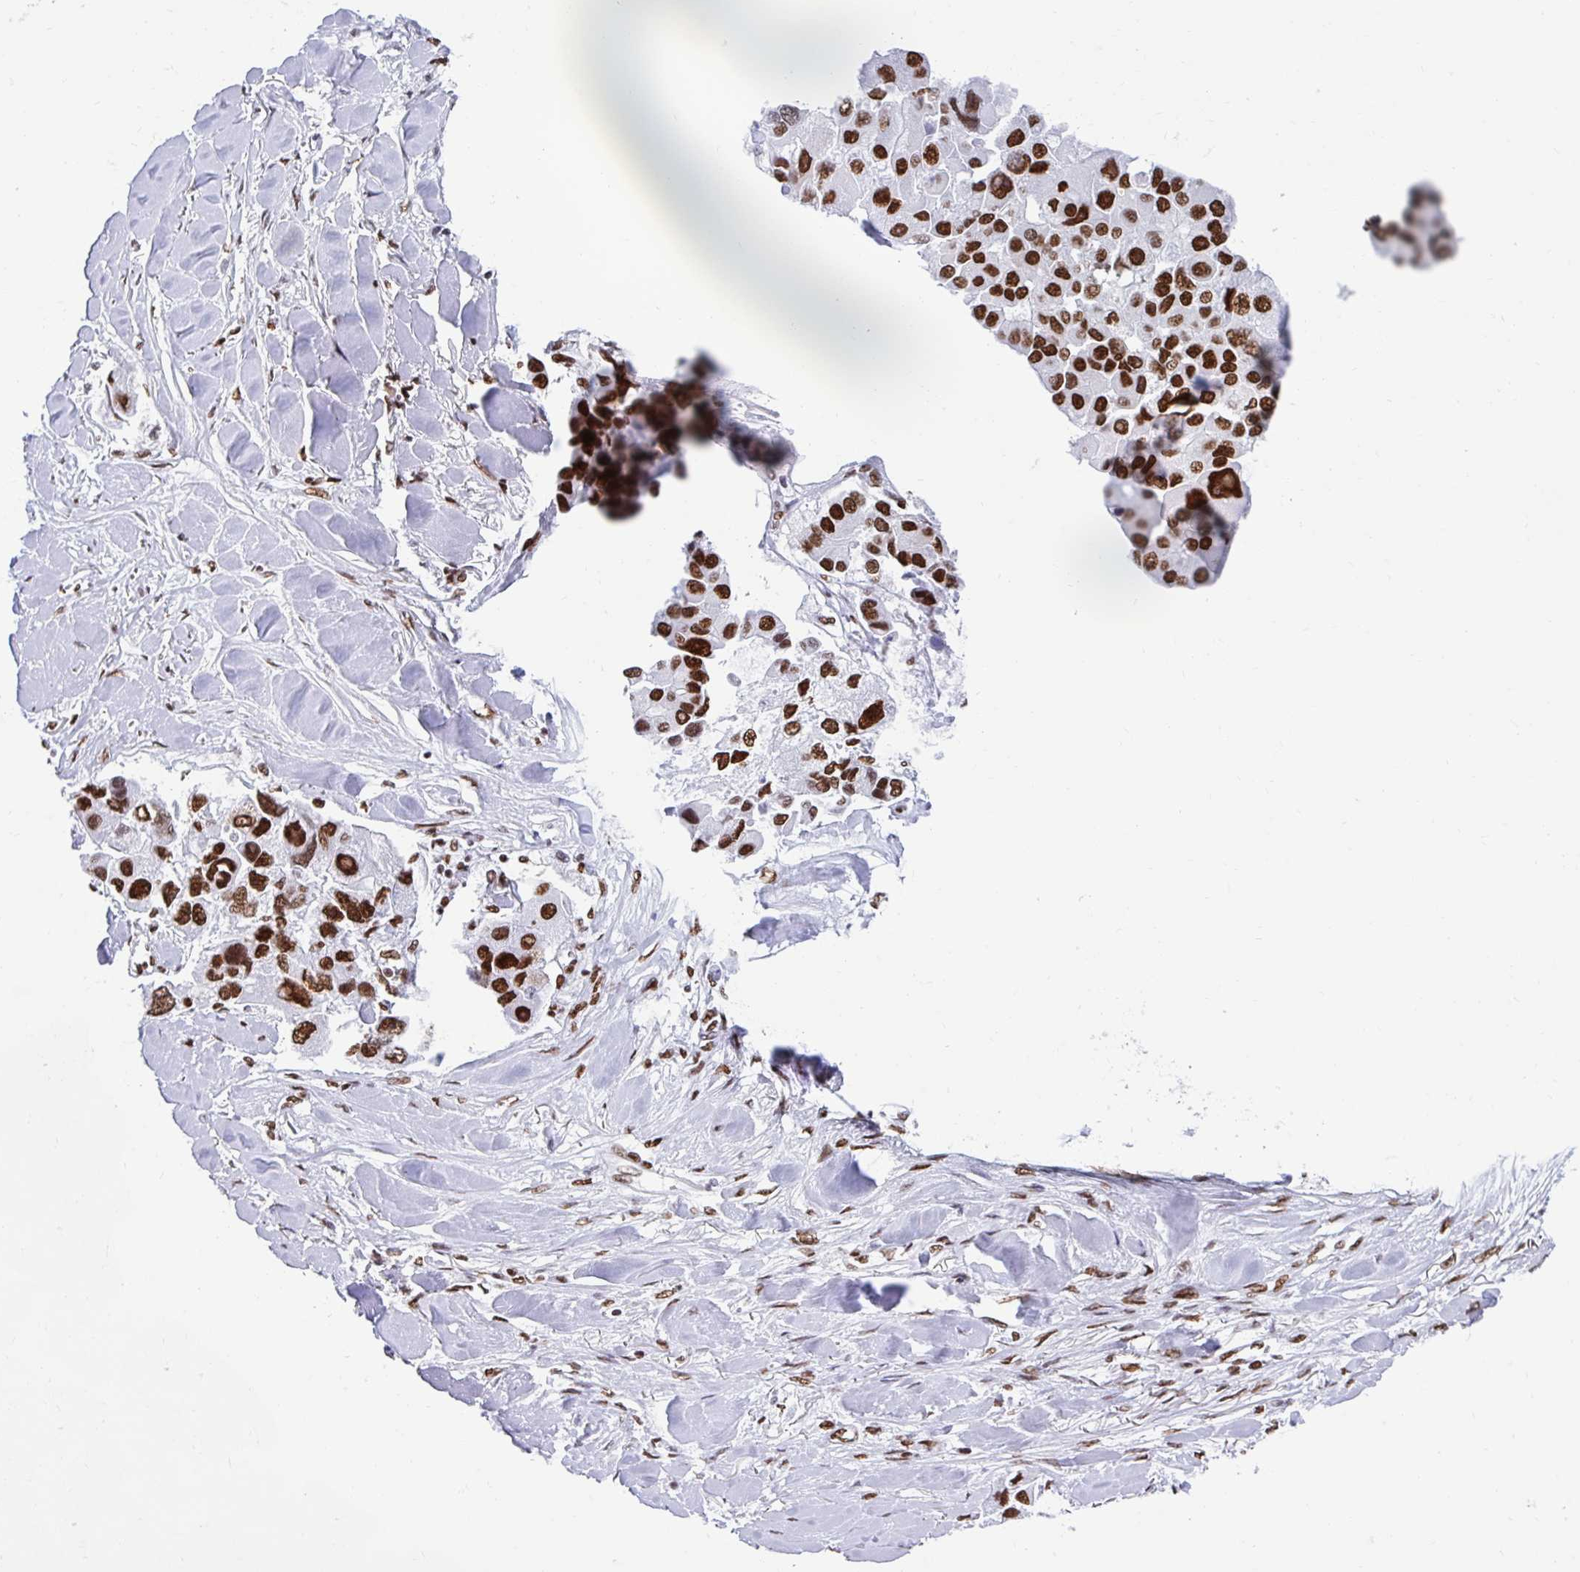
{"staining": {"intensity": "strong", "quantity": ">75%", "location": "nuclear"}, "tissue": "lung cancer", "cell_type": "Tumor cells", "image_type": "cancer", "snomed": [{"axis": "morphology", "description": "Adenocarcinoma, NOS"}, {"axis": "topography", "description": "Lung"}], "caption": "A brown stain shows strong nuclear expression of a protein in human lung adenocarcinoma tumor cells.", "gene": "KHDRBS1", "patient": {"sex": "female", "age": 54}}